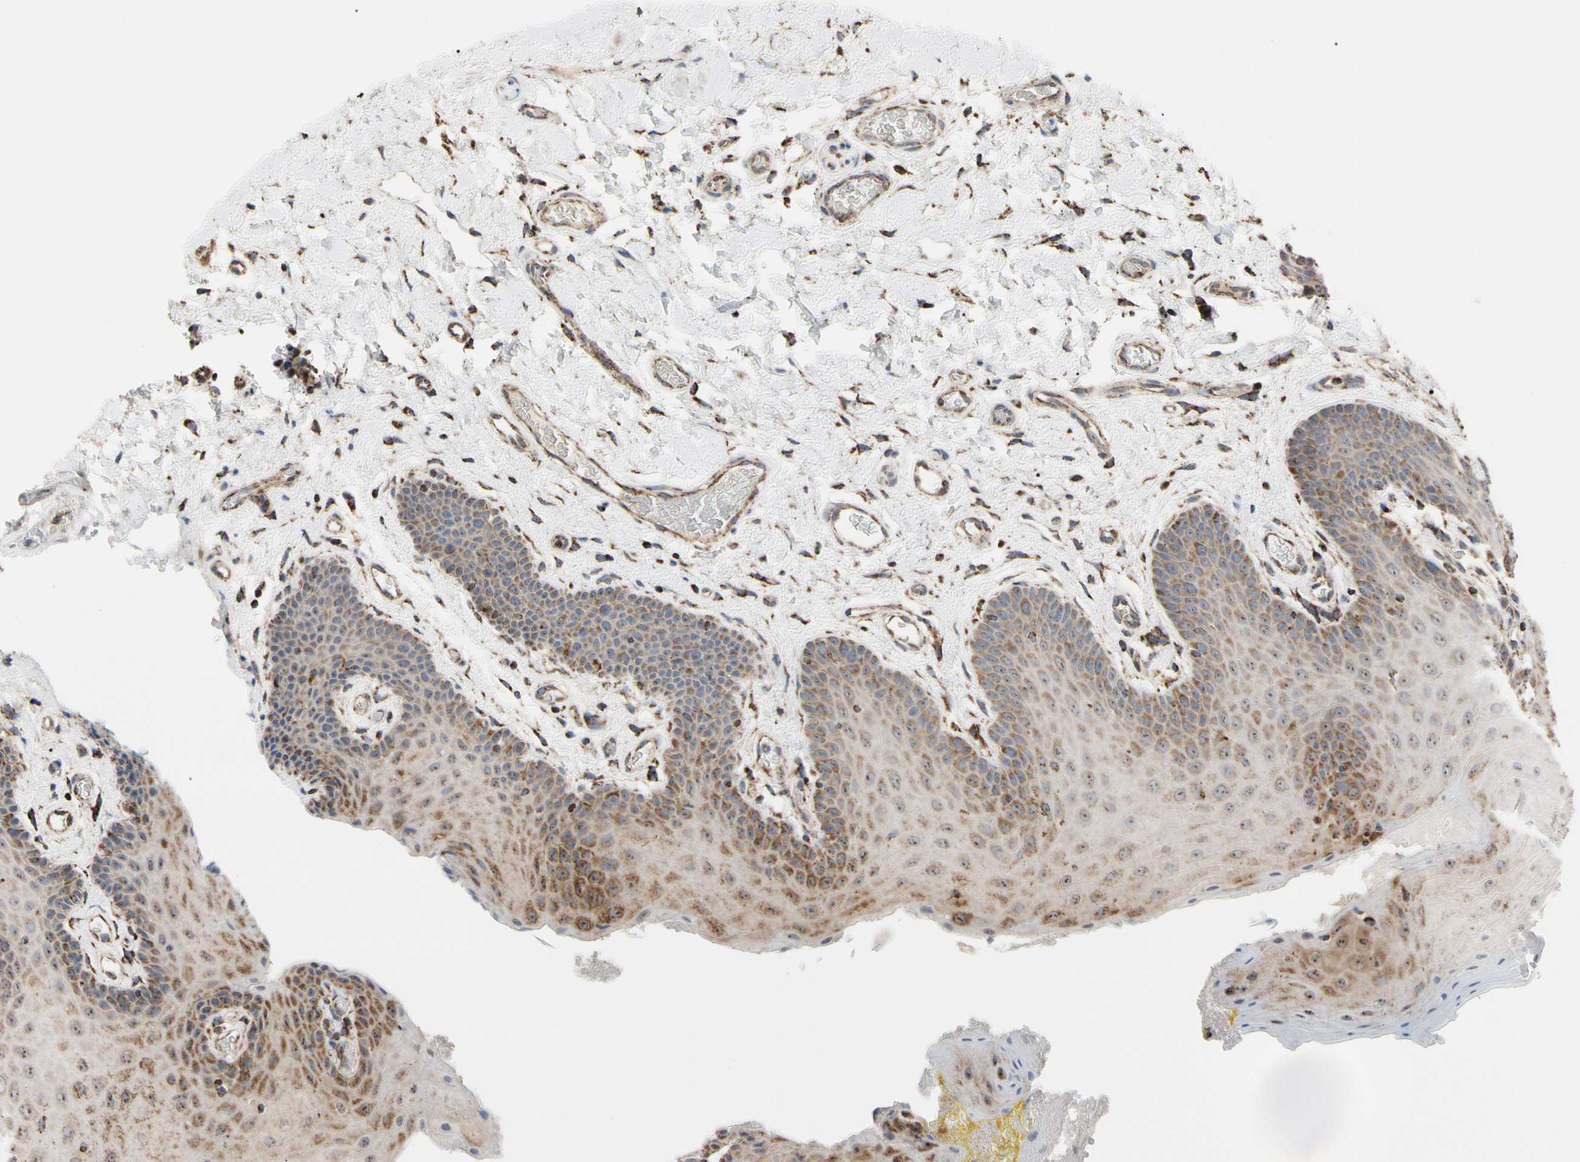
{"staining": {"intensity": "strong", "quantity": ">75%", "location": "cytoplasmic/membranous,nuclear"}, "tissue": "oral mucosa", "cell_type": "Squamous epithelial cells", "image_type": "normal", "snomed": [{"axis": "morphology", "description": "Normal tissue, NOS"}, {"axis": "topography", "description": "Oral tissue"}], "caption": "This is an image of IHC staining of normal oral mucosa, which shows strong positivity in the cytoplasmic/membranous,nuclear of squamous epithelial cells.", "gene": "FAM110B", "patient": {"sex": "male", "age": 54}}